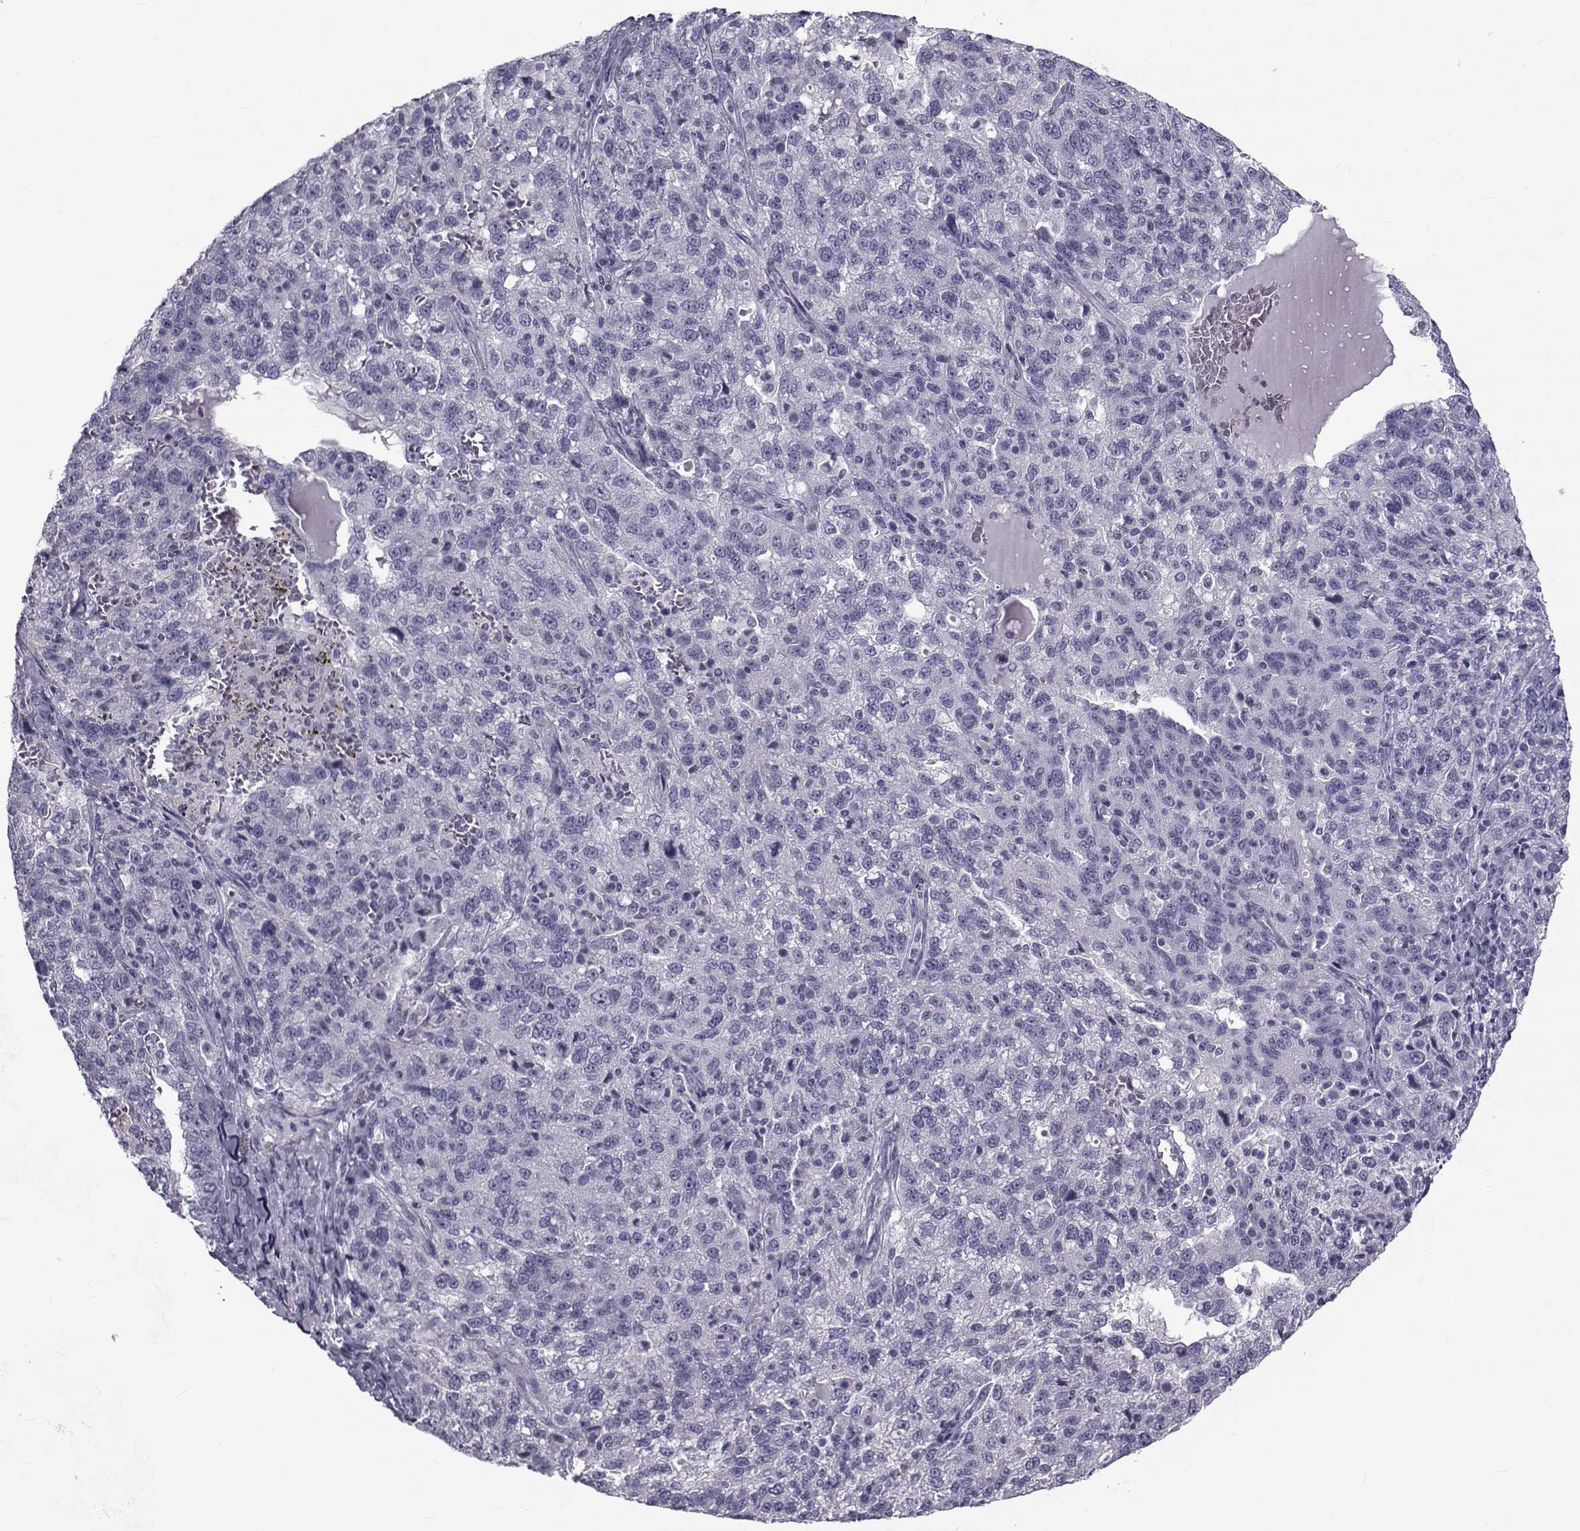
{"staining": {"intensity": "negative", "quantity": "none", "location": "none"}, "tissue": "ovarian cancer", "cell_type": "Tumor cells", "image_type": "cancer", "snomed": [{"axis": "morphology", "description": "Cystadenocarcinoma, serous, NOS"}, {"axis": "topography", "description": "Ovary"}], "caption": "Protein analysis of ovarian cancer exhibits no significant positivity in tumor cells.", "gene": "FDXR", "patient": {"sex": "female", "age": 71}}